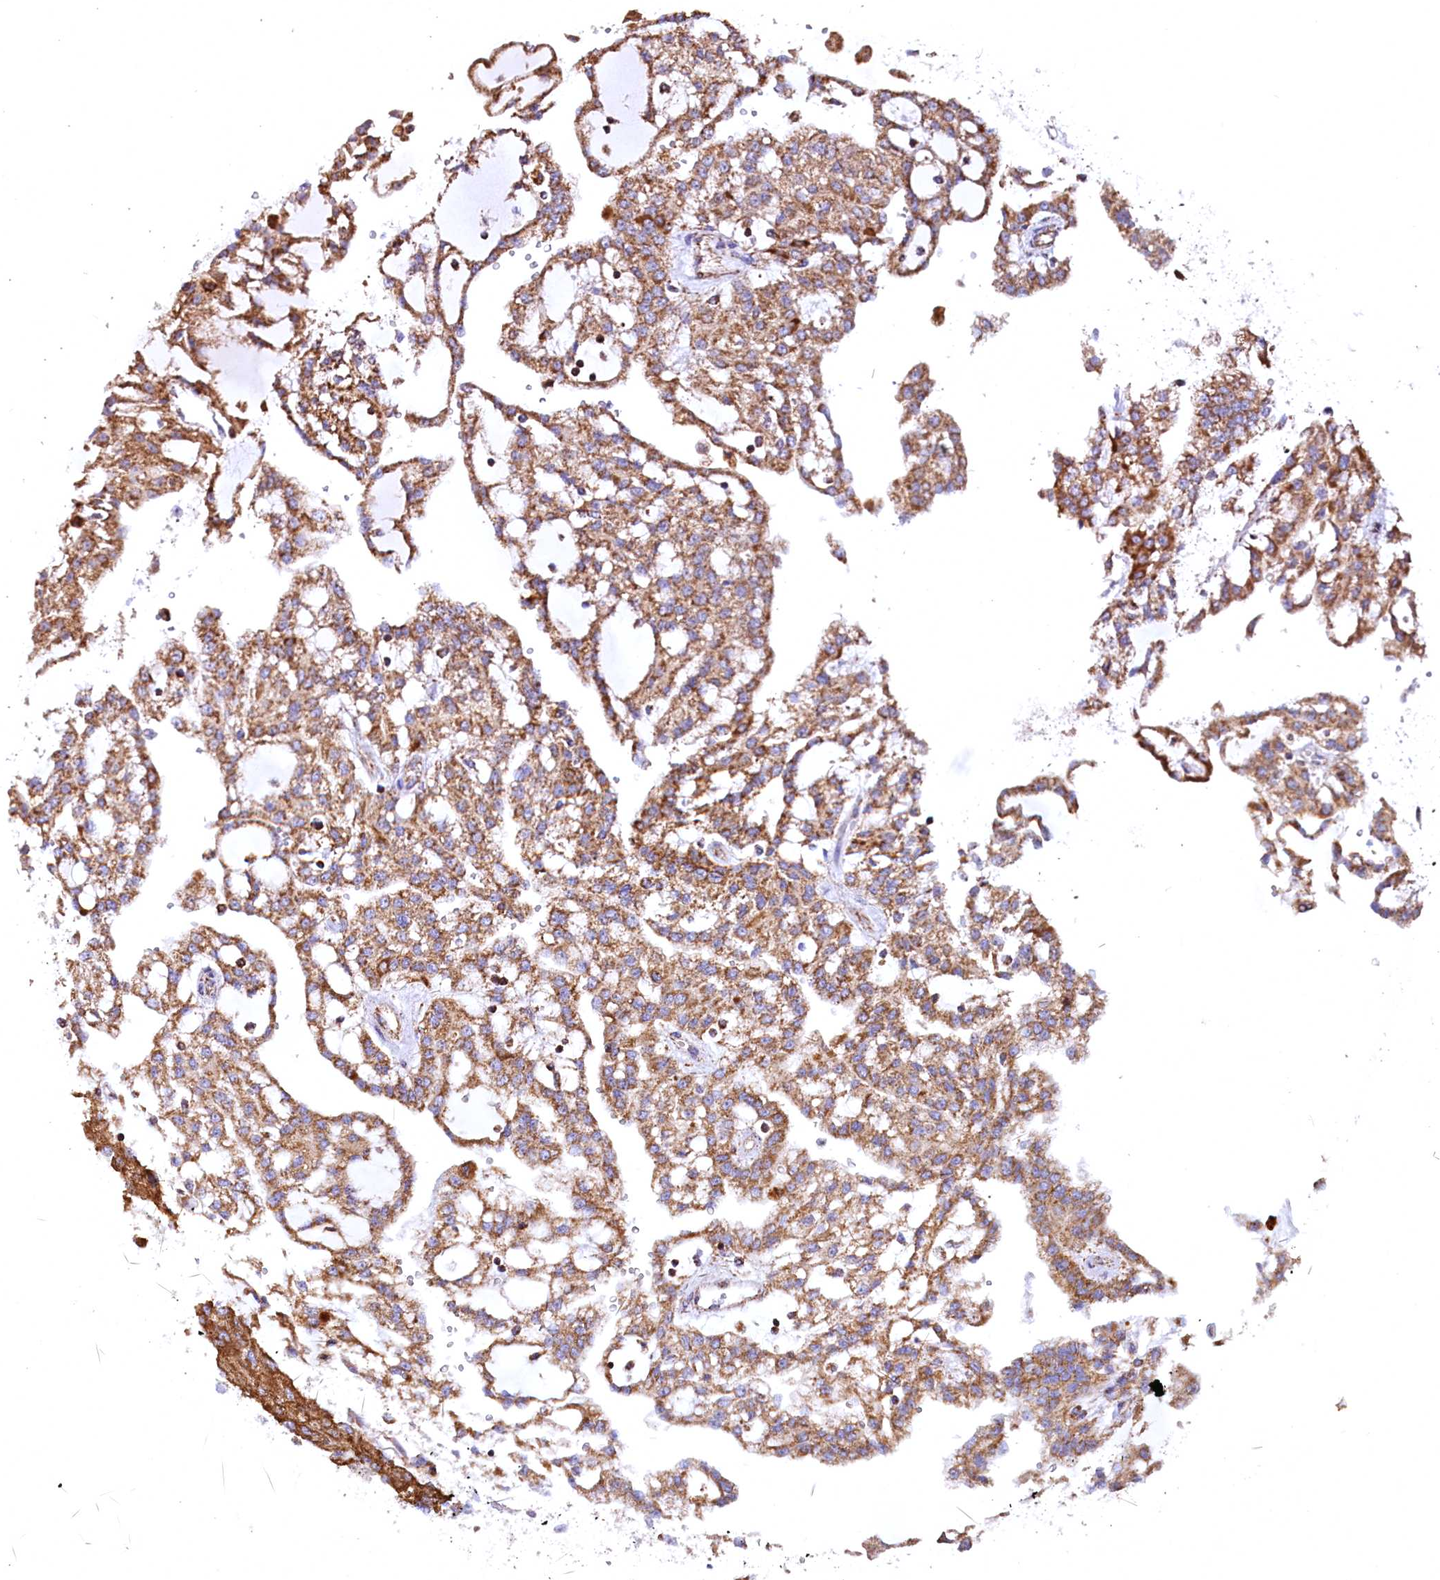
{"staining": {"intensity": "moderate", "quantity": ">75%", "location": "cytoplasmic/membranous"}, "tissue": "renal cancer", "cell_type": "Tumor cells", "image_type": "cancer", "snomed": [{"axis": "morphology", "description": "Adenocarcinoma, NOS"}, {"axis": "topography", "description": "Kidney"}], "caption": "Moderate cytoplasmic/membranous protein positivity is identified in about >75% of tumor cells in renal cancer (adenocarcinoma).", "gene": "NUDT15", "patient": {"sex": "male", "age": 63}}